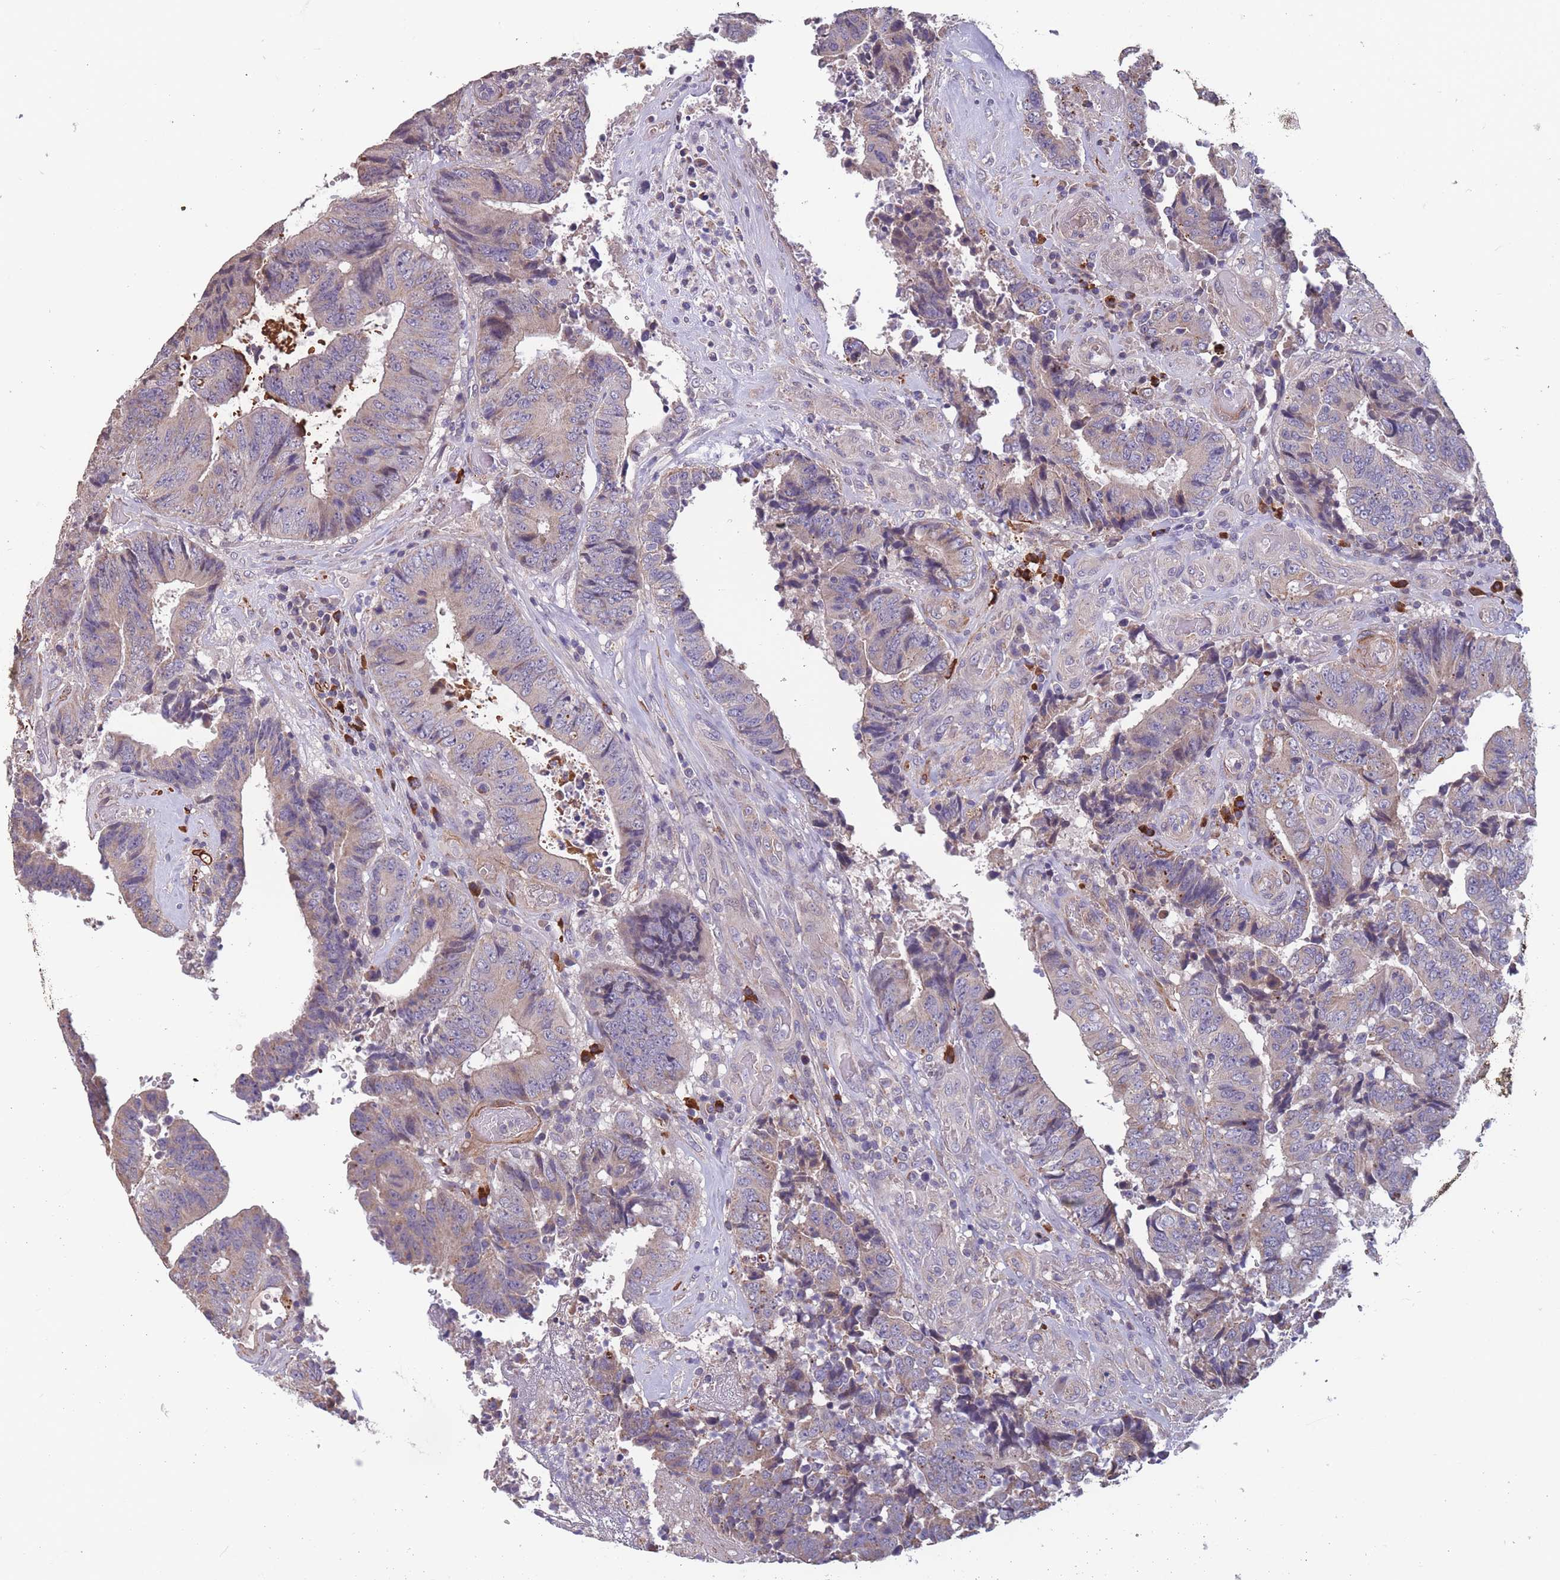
{"staining": {"intensity": "weak", "quantity": "<25%", "location": "cytoplasmic/membranous"}, "tissue": "colorectal cancer", "cell_type": "Tumor cells", "image_type": "cancer", "snomed": [{"axis": "morphology", "description": "Adenocarcinoma, NOS"}, {"axis": "topography", "description": "Rectum"}], "caption": "Immunohistochemical staining of human colorectal cancer reveals no significant positivity in tumor cells.", "gene": "TOMM40L", "patient": {"sex": "male", "age": 72}}